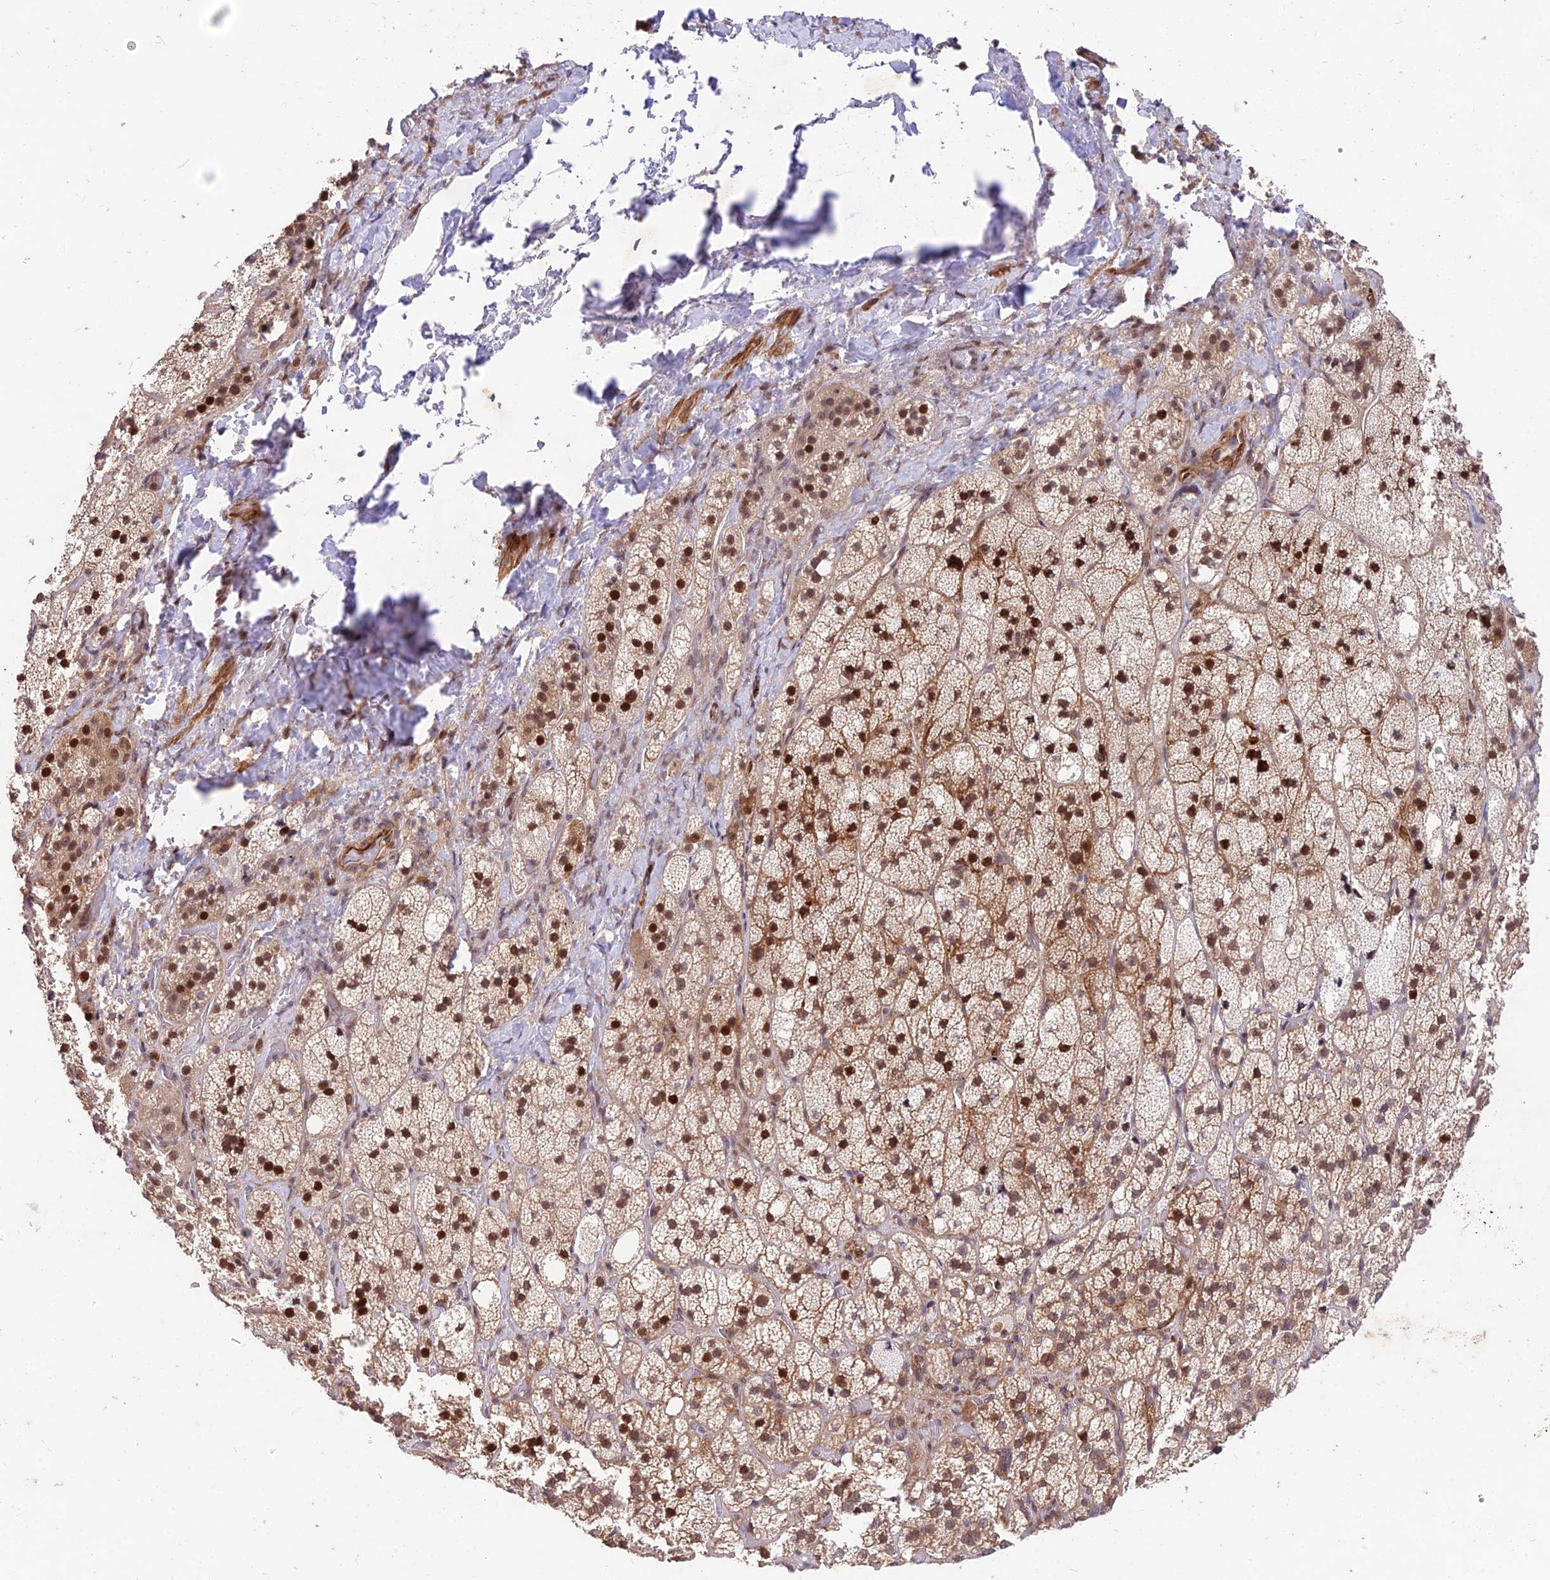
{"staining": {"intensity": "strong", "quantity": "25%-75%", "location": "cytoplasmic/membranous,nuclear"}, "tissue": "adrenal gland", "cell_type": "Glandular cells", "image_type": "normal", "snomed": [{"axis": "morphology", "description": "Normal tissue, NOS"}, {"axis": "topography", "description": "Adrenal gland"}], "caption": "Protein analysis of normal adrenal gland exhibits strong cytoplasmic/membranous,nuclear expression in about 25%-75% of glandular cells.", "gene": "ZNF85", "patient": {"sex": "male", "age": 61}}